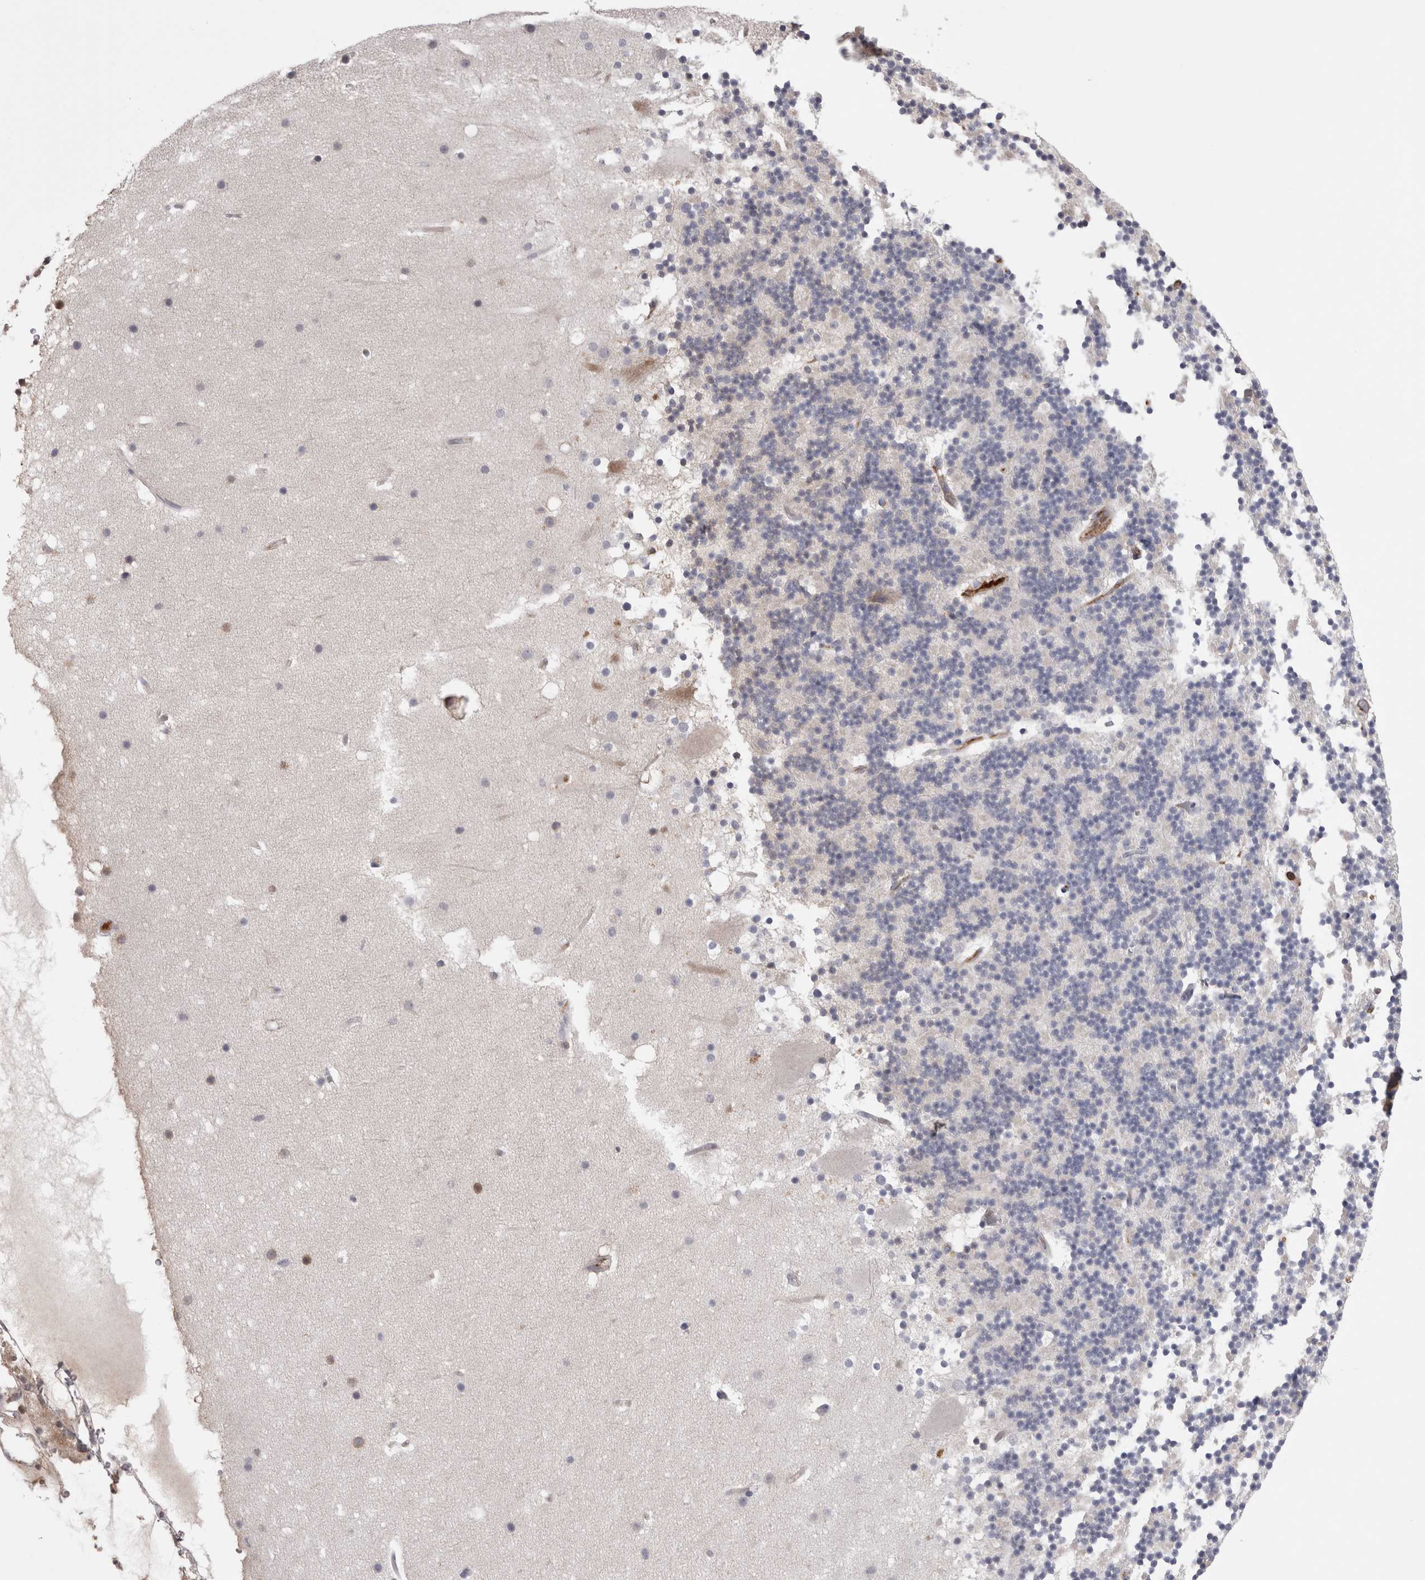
{"staining": {"intensity": "negative", "quantity": "none", "location": "none"}, "tissue": "cerebellum", "cell_type": "Cells in granular layer", "image_type": "normal", "snomed": [{"axis": "morphology", "description": "Normal tissue, NOS"}, {"axis": "topography", "description": "Cerebellum"}], "caption": "High magnification brightfield microscopy of benign cerebellum stained with DAB (3,3'-diaminobenzidine) (brown) and counterstained with hematoxylin (blue): cells in granular layer show no significant positivity. (IHC, brightfield microscopy, high magnification).", "gene": "SAA4", "patient": {"sex": "male", "age": 57}}